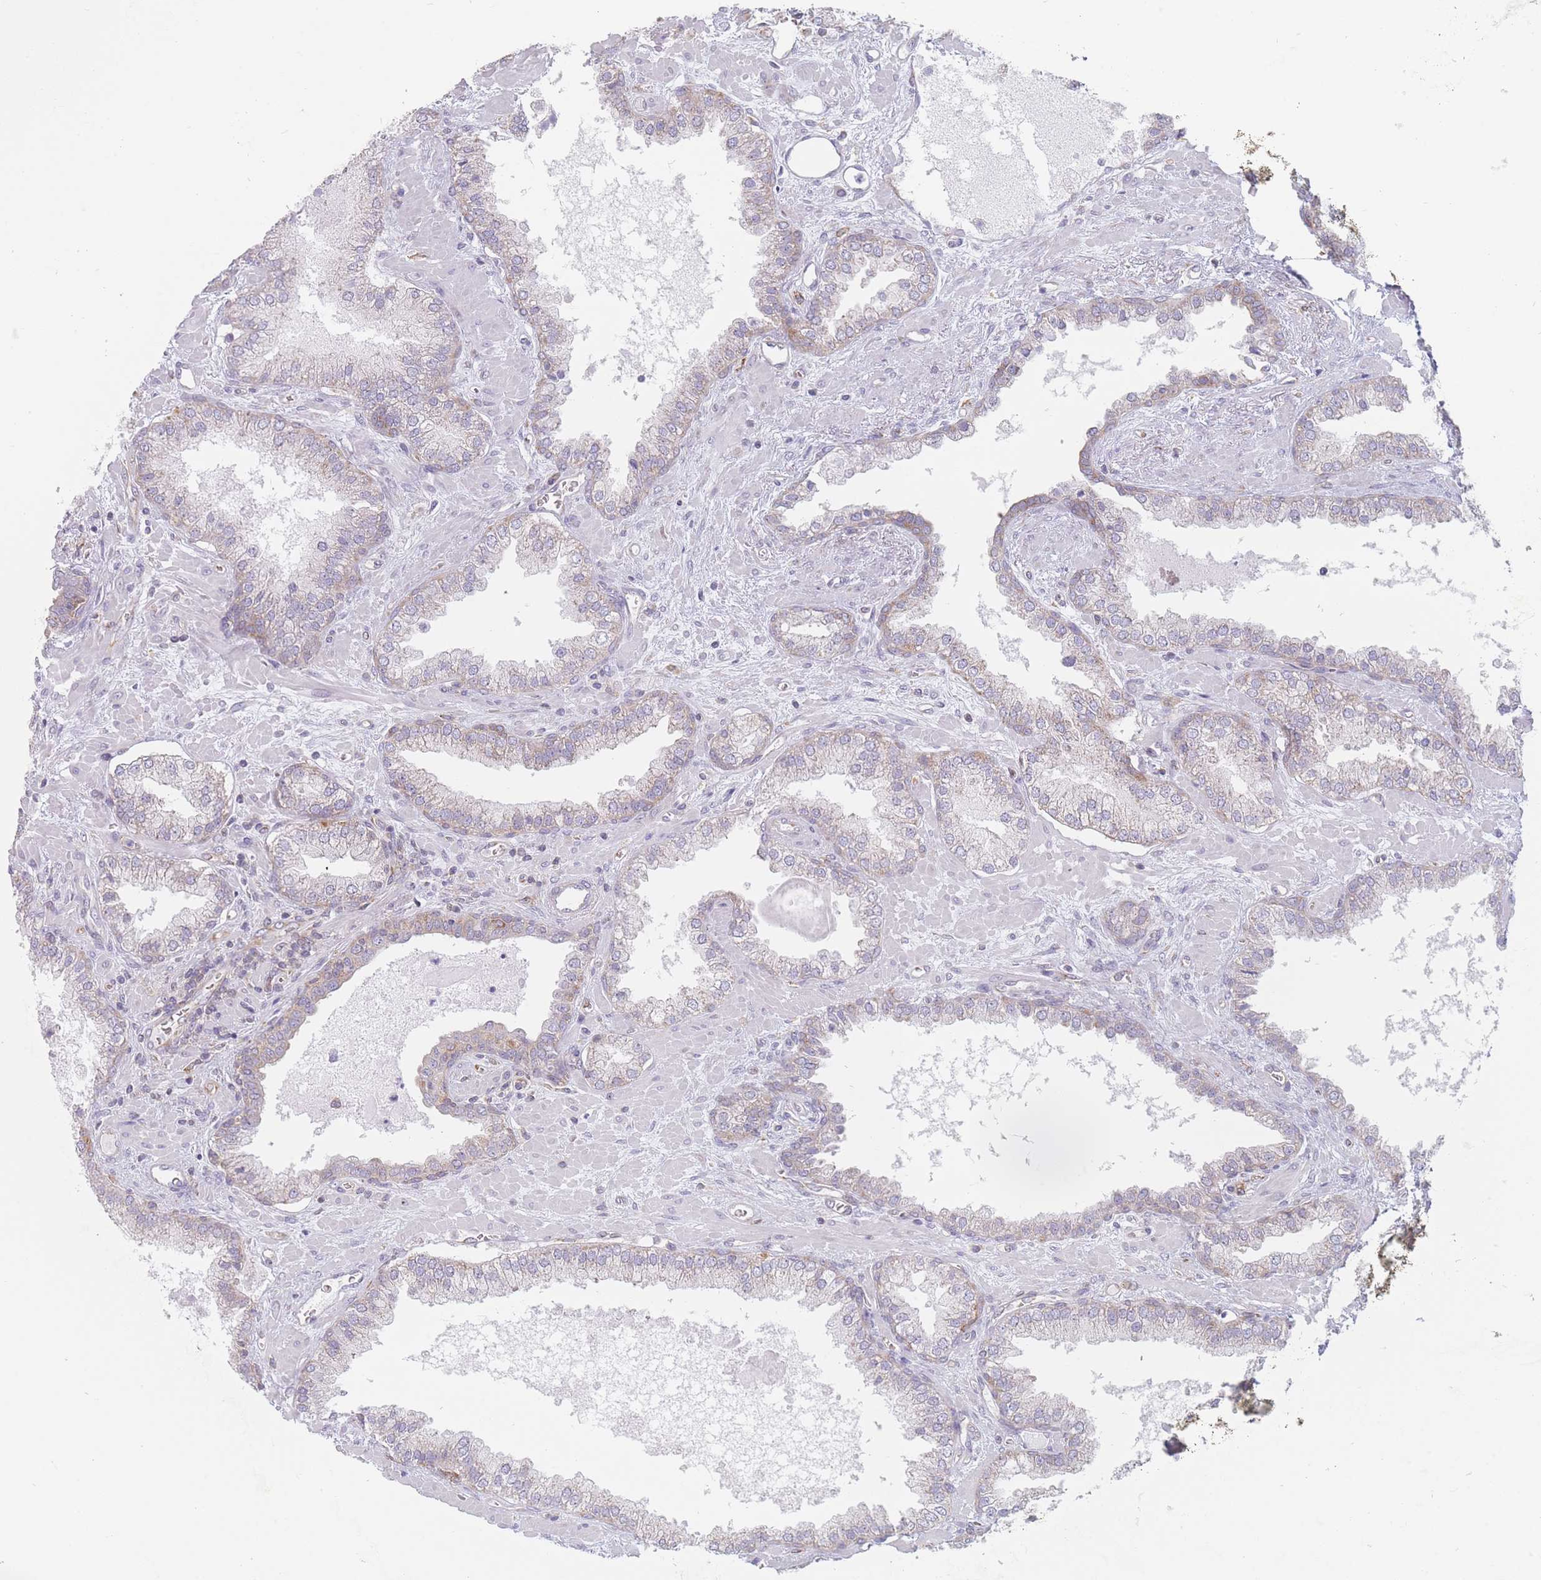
{"staining": {"intensity": "moderate", "quantity": "25%-75%", "location": "cytoplasmic/membranous"}, "tissue": "prostate cancer", "cell_type": "Tumor cells", "image_type": "cancer", "snomed": [{"axis": "morphology", "description": "Adenocarcinoma, Low grade"}, {"axis": "topography", "description": "Prostate"}], "caption": "Prostate adenocarcinoma (low-grade) stained with DAB (3,3'-diaminobenzidine) IHC exhibits medium levels of moderate cytoplasmic/membranous staining in approximately 25%-75% of tumor cells. The protein of interest is shown in brown color, while the nuclei are stained blue.", "gene": "MAP1S", "patient": {"sex": "male", "age": 62}}